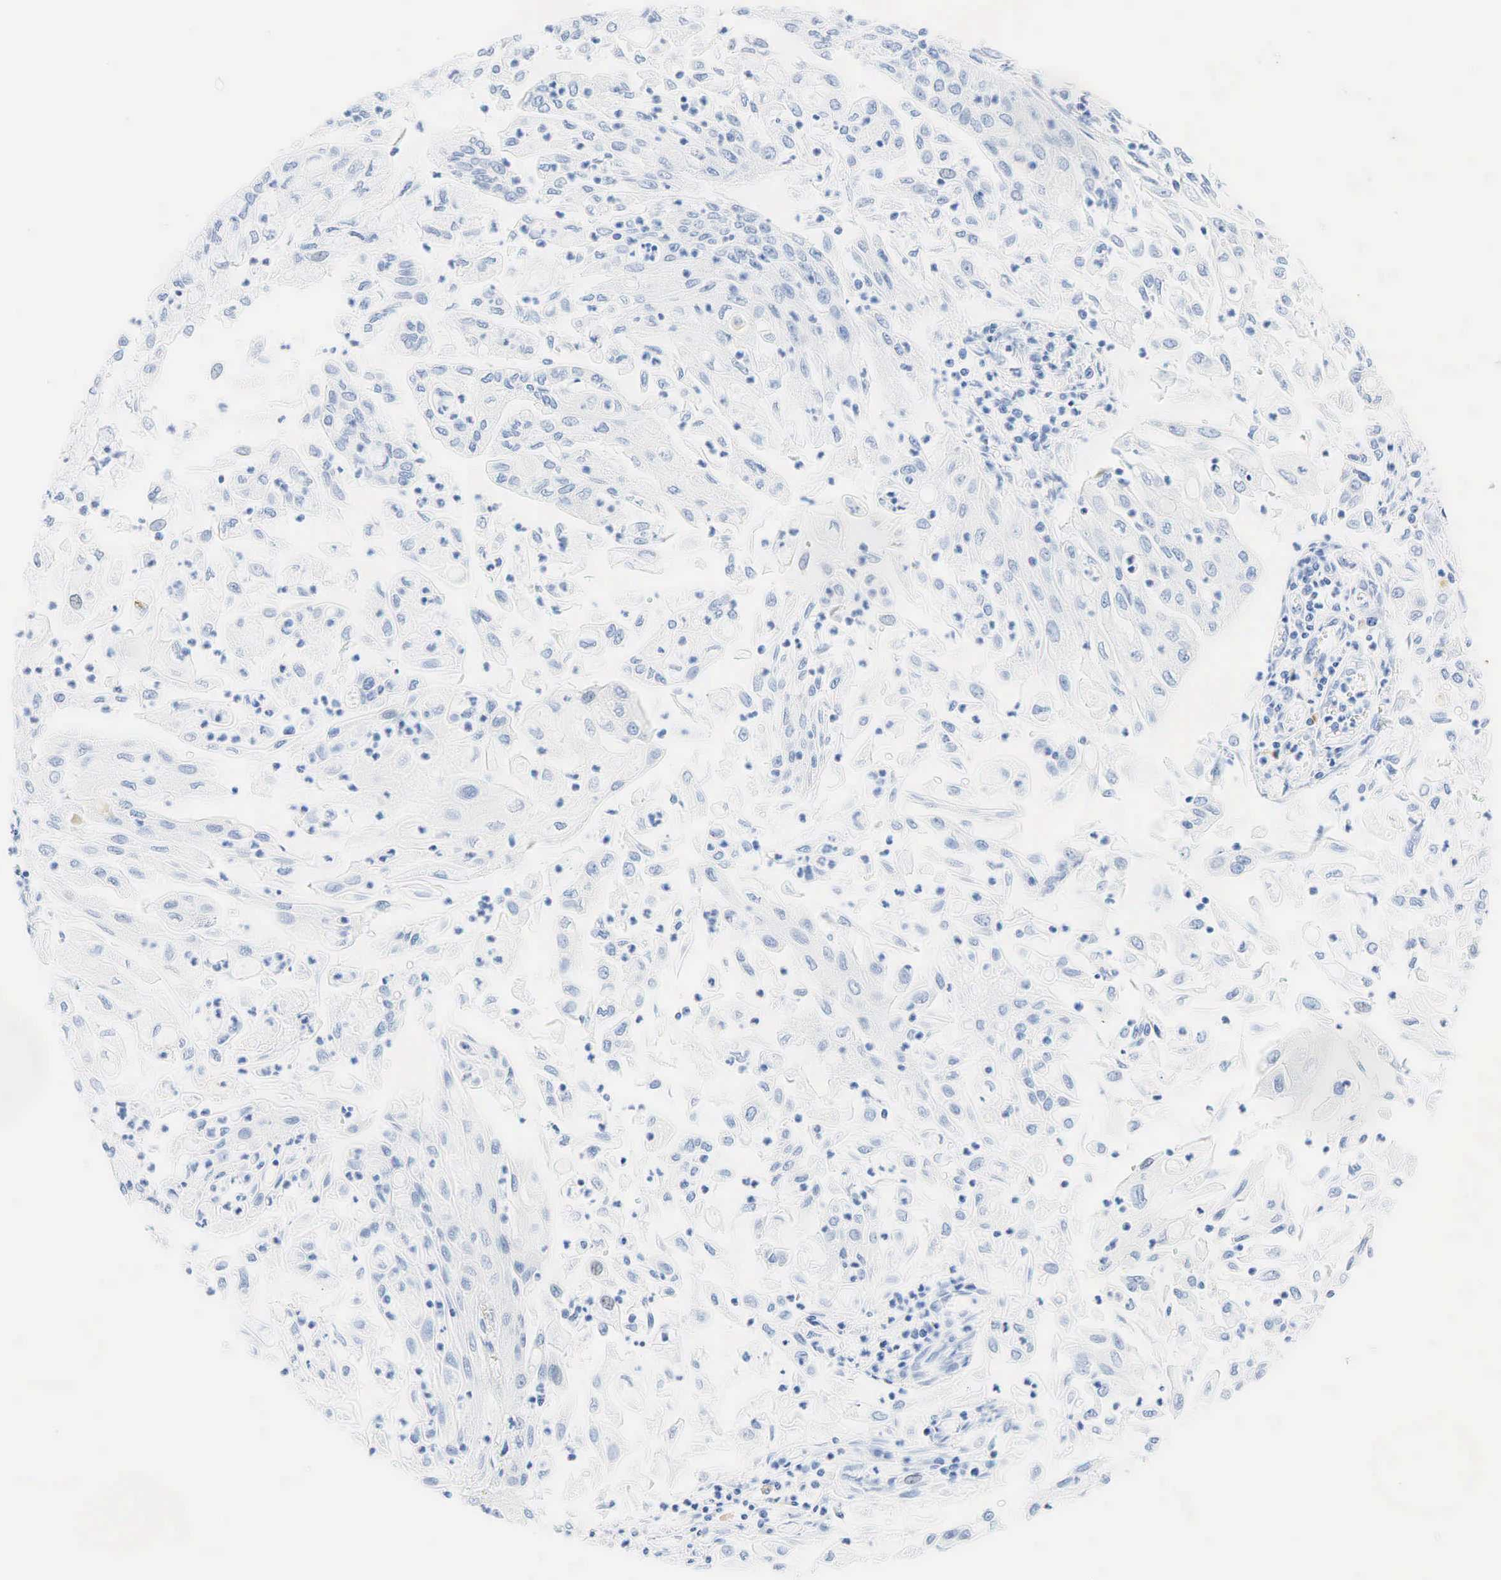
{"staining": {"intensity": "negative", "quantity": "none", "location": "none"}, "tissue": "endometrial cancer", "cell_type": "Tumor cells", "image_type": "cancer", "snomed": [{"axis": "morphology", "description": "Adenocarcinoma, NOS"}, {"axis": "topography", "description": "Endometrium"}], "caption": "A high-resolution image shows immunohistochemistry (IHC) staining of adenocarcinoma (endometrial), which shows no significant expression in tumor cells. (DAB (3,3'-diaminobenzidine) IHC, high magnification).", "gene": "INHA", "patient": {"sex": "female", "age": 75}}